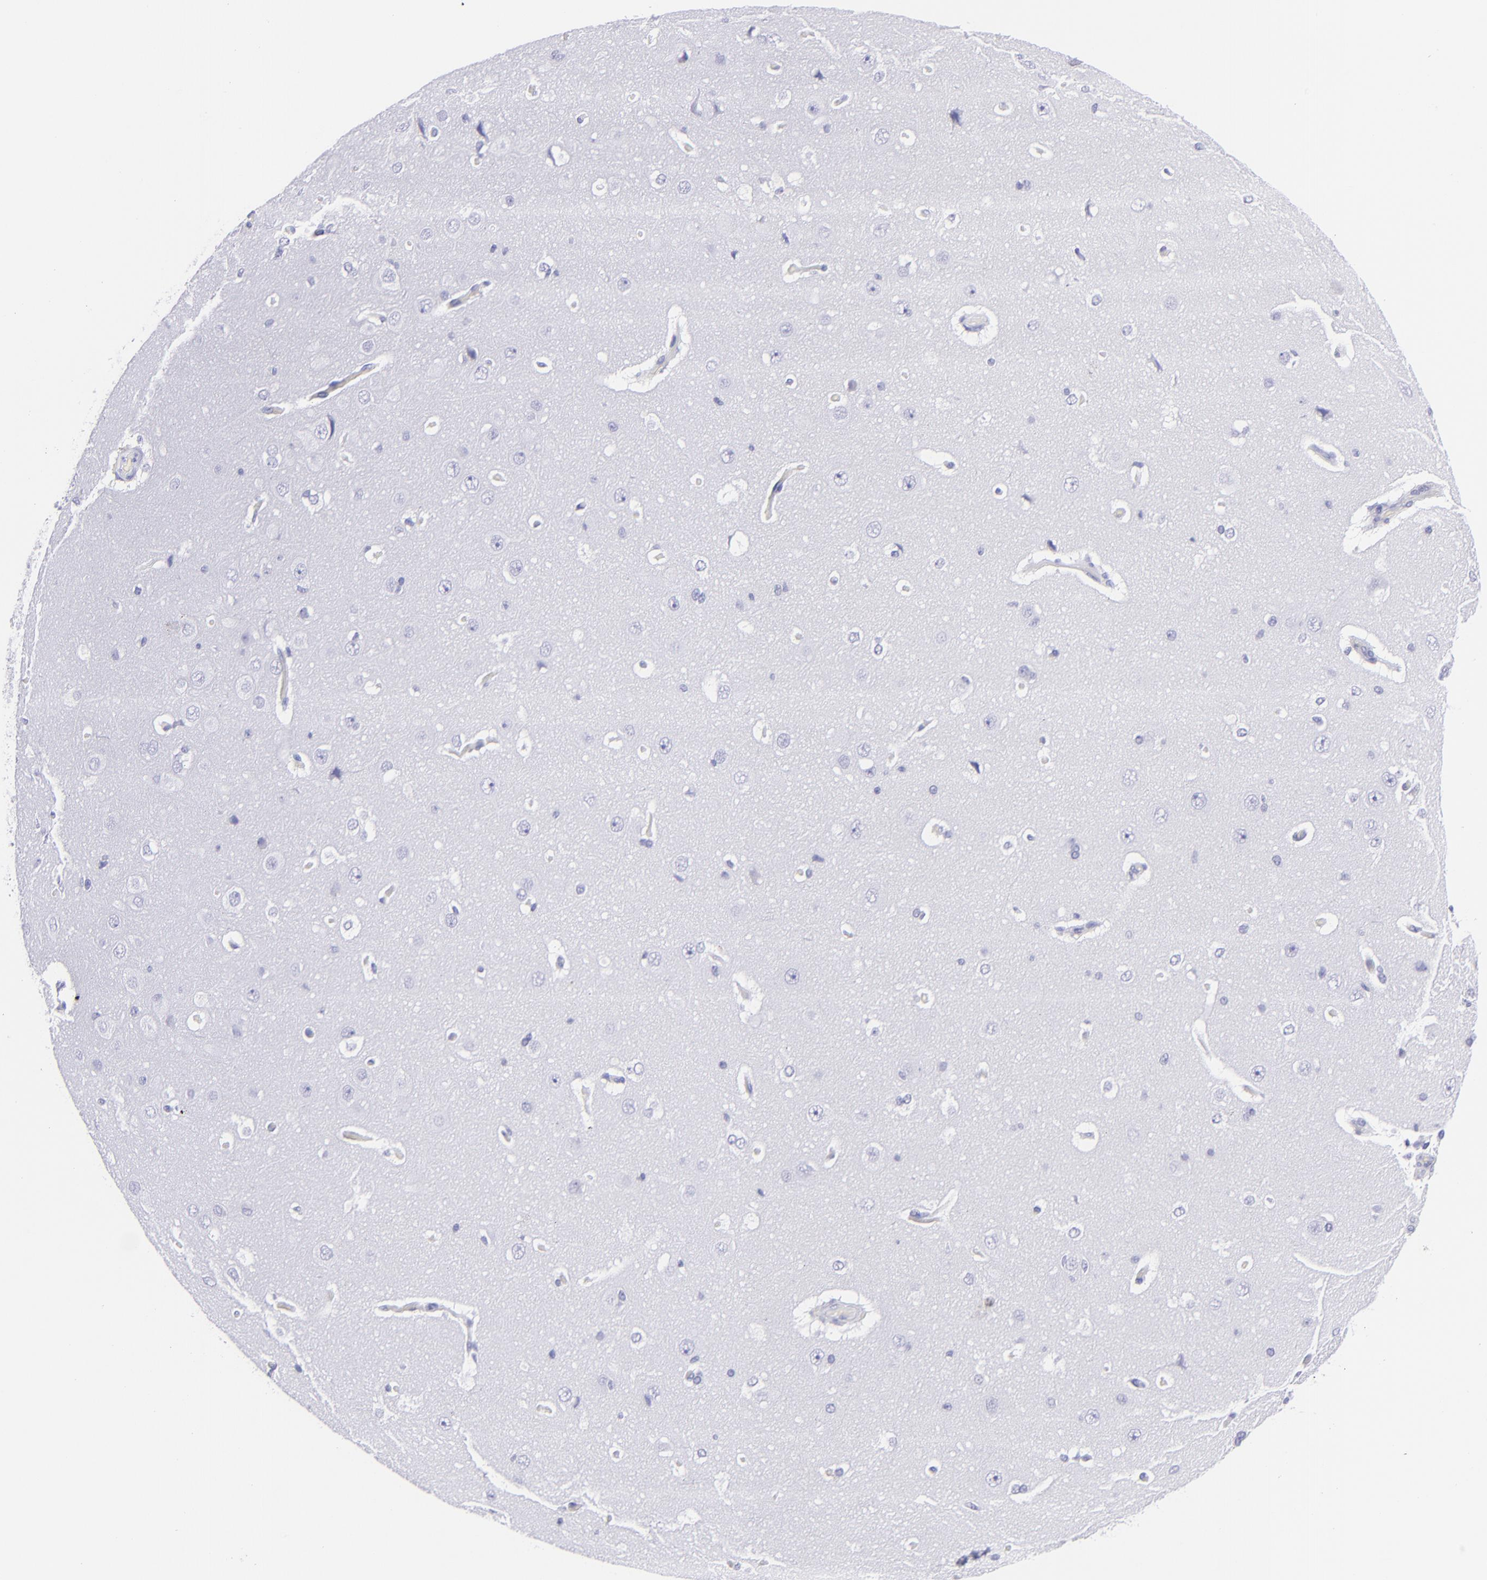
{"staining": {"intensity": "negative", "quantity": "none", "location": "none"}, "tissue": "cerebral cortex", "cell_type": "Endothelial cells", "image_type": "normal", "snomed": [{"axis": "morphology", "description": "Normal tissue, NOS"}, {"axis": "topography", "description": "Cerebral cortex"}], "caption": "Immunohistochemical staining of unremarkable human cerebral cortex displays no significant positivity in endothelial cells.", "gene": "PIP", "patient": {"sex": "female", "age": 45}}